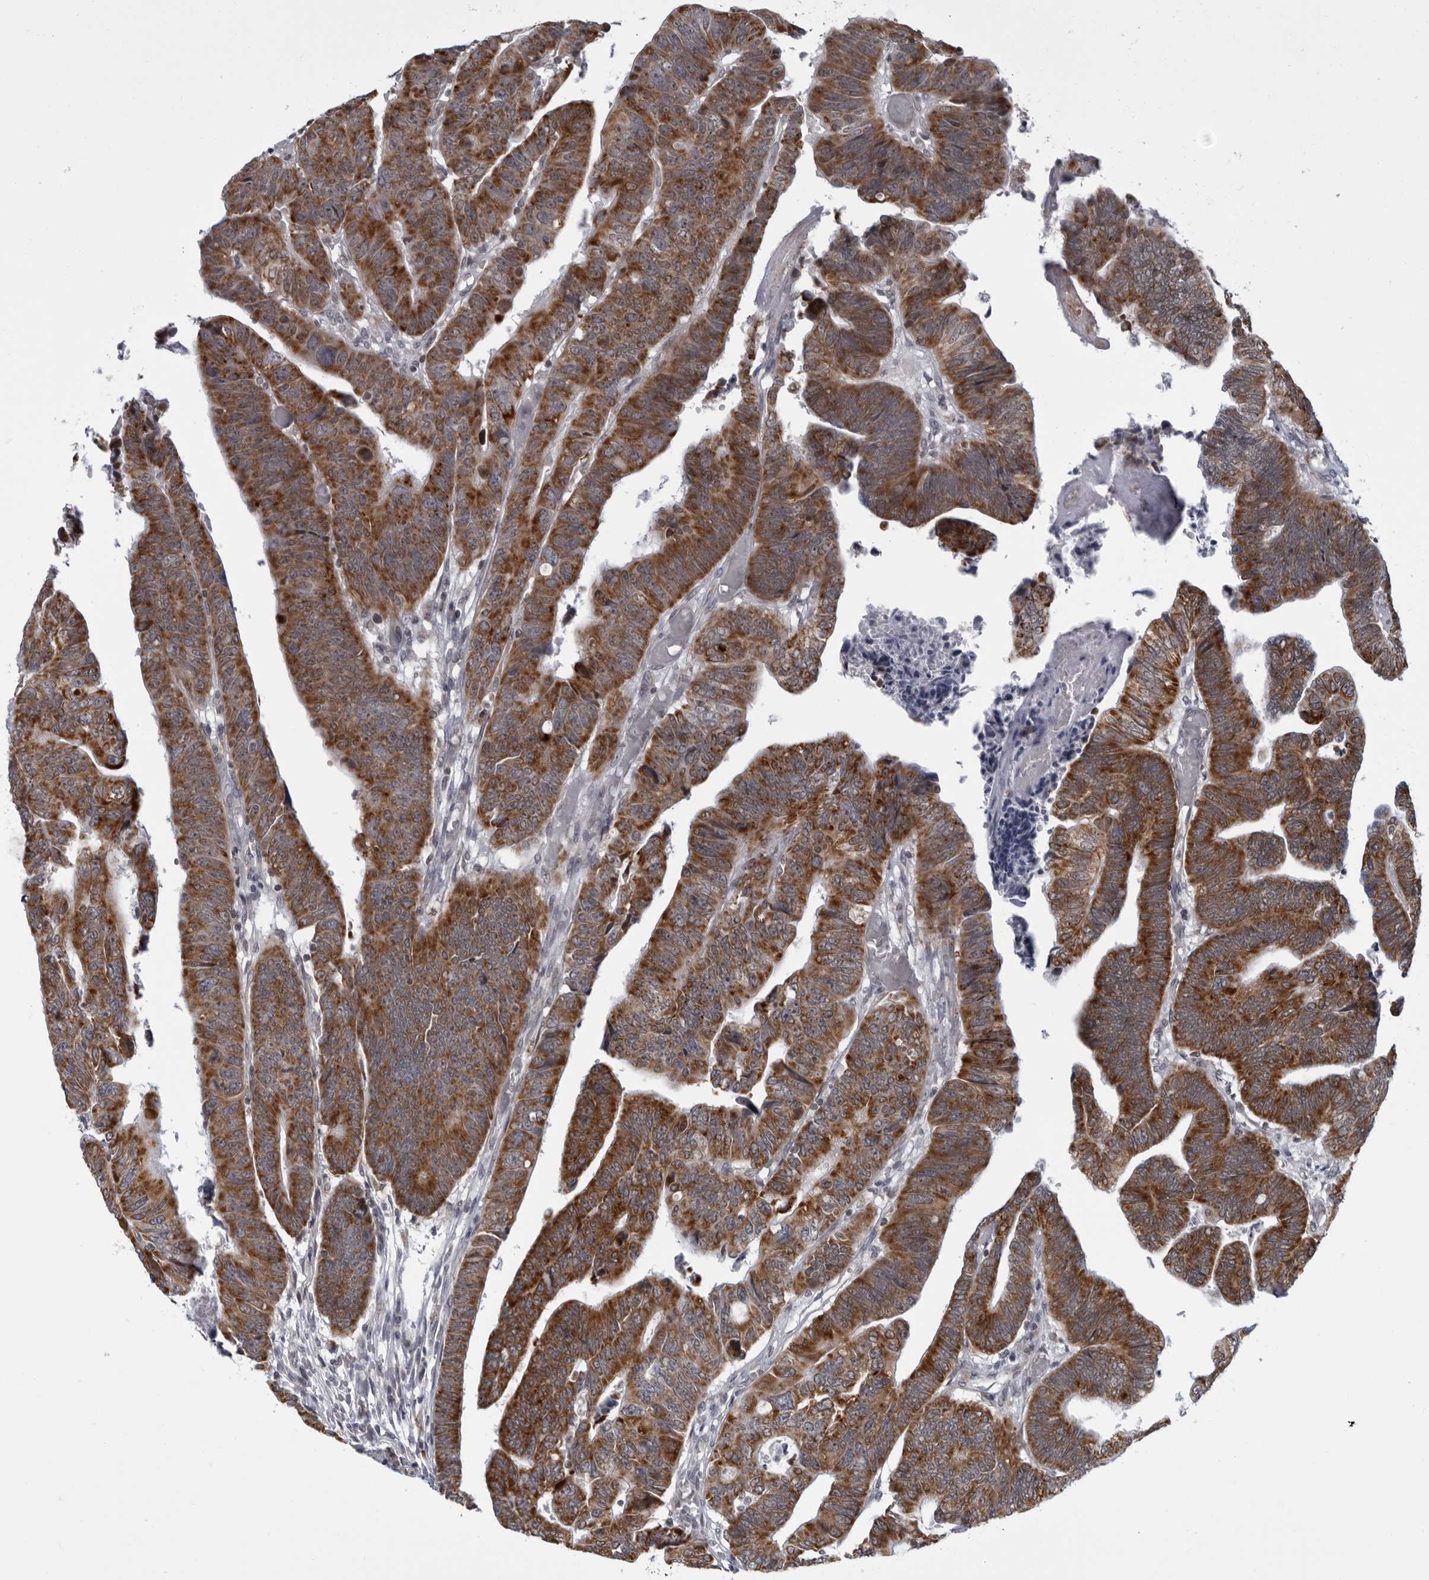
{"staining": {"intensity": "strong", "quantity": ">75%", "location": "cytoplasmic/membranous"}, "tissue": "colorectal cancer", "cell_type": "Tumor cells", "image_type": "cancer", "snomed": [{"axis": "morphology", "description": "Adenocarcinoma, NOS"}, {"axis": "topography", "description": "Rectum"}], "caption": "Tumor cells display strong cytoplasmic/membranous expression in approximately >75% of cells in colorectal adenocarcinoma.", "gene": "RTCA", "patient": {"sex": "female", "age": 65}}